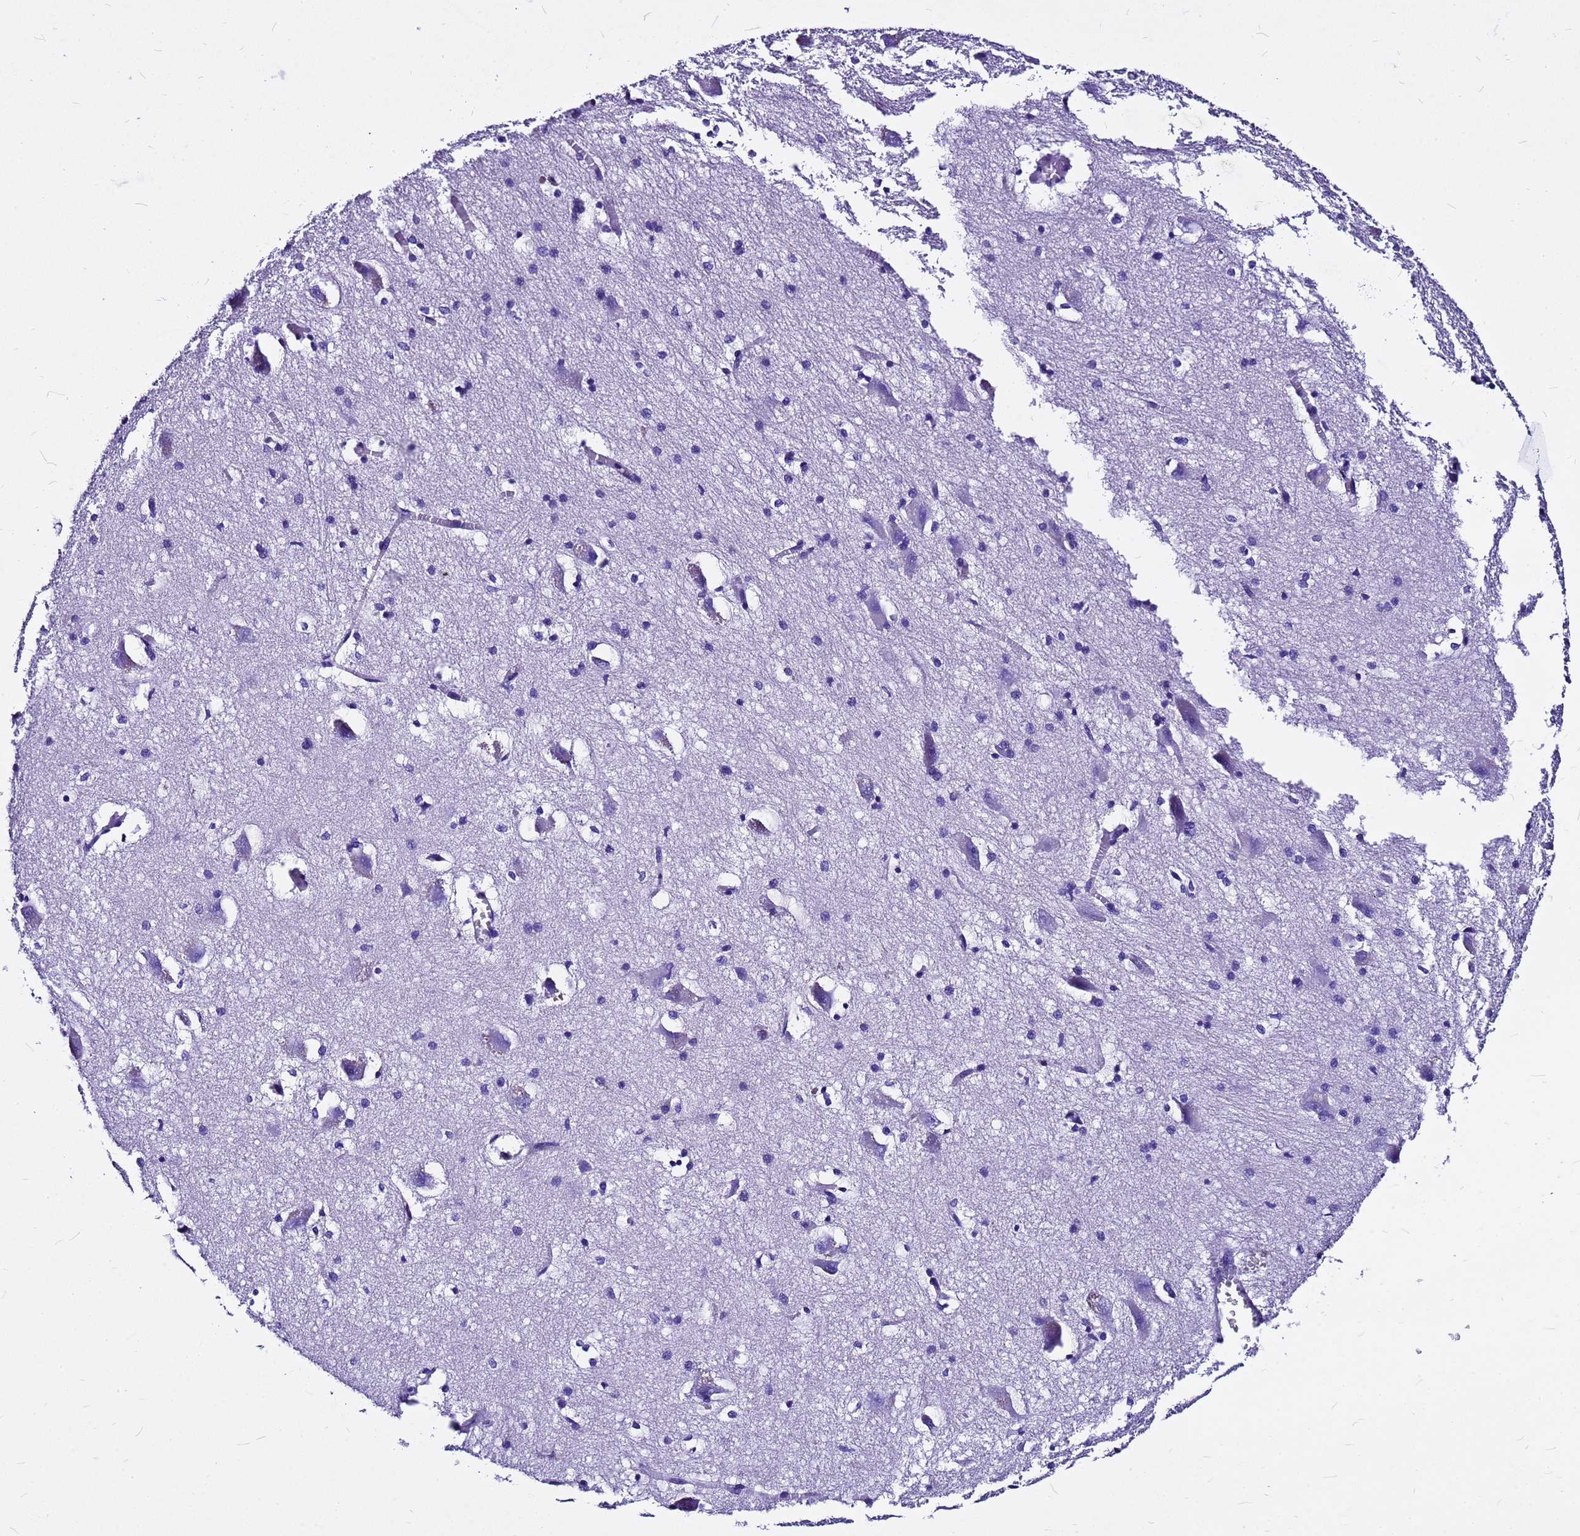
{"staining": {"intensity": "negative", "quantity": "none", "location": "none"}, "tissue": "caudate", "cell_type": "Glial cells", "image_type": "normal", "snomed": [{"axis": "morphology", "description": "Normal tissue, NOS"}, {"axis": "topography", "description": "Lateral ventricle wall"}], "caption": "Histopathology image shows no protein expression in glial cells of unremarkable caudate.", "gene": "HERC4", "patient": {"sex": "male", "age": 37}}